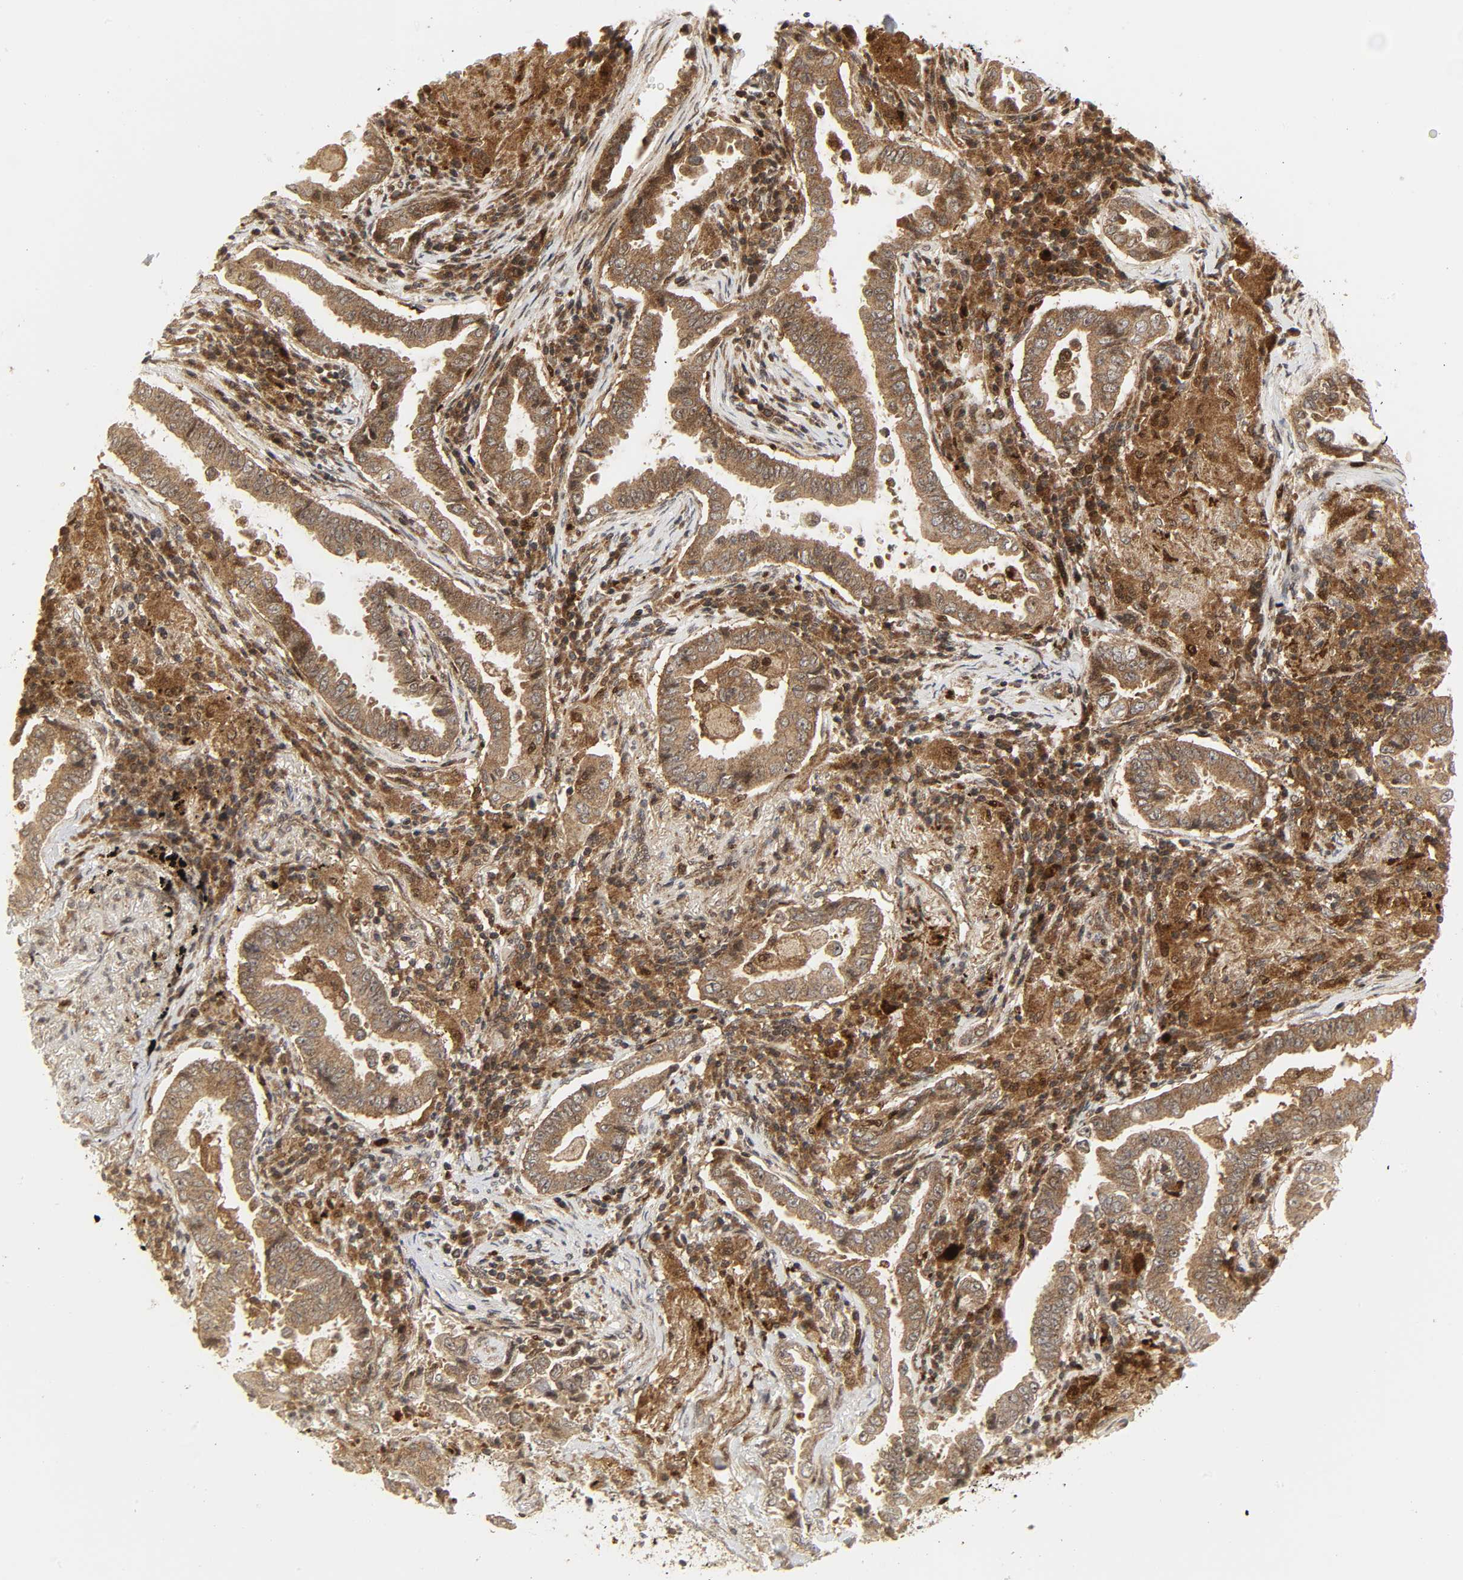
{"staining": {"intensity": "moderate", "quantity": ">75%", "location": "cytoplasmic/membranous"}, "tissue": "lung cancer", "cell_type": "Tumor cells", "image_type": "cancer", "snomed": [{"axis": "morphology", "description": "Normal tissue, NOS"}, {"axis": "morphology", "description": "Inflammation, NOS"}, {"axis": "morphology", "description": "Adenocarcinoma, NOS"}, {"axis": "topography", "description": "Lung"}], "caption": "This photomicrograph shows lung cancer stained with IHC to label a protein in brown. The cytoplasmic/membranous of tumor cells show moderate positivity for the protein. Nuclei are counter-stained blue.", "gene": "CHUK", "patient": {"sex": "female", "age": 64}}